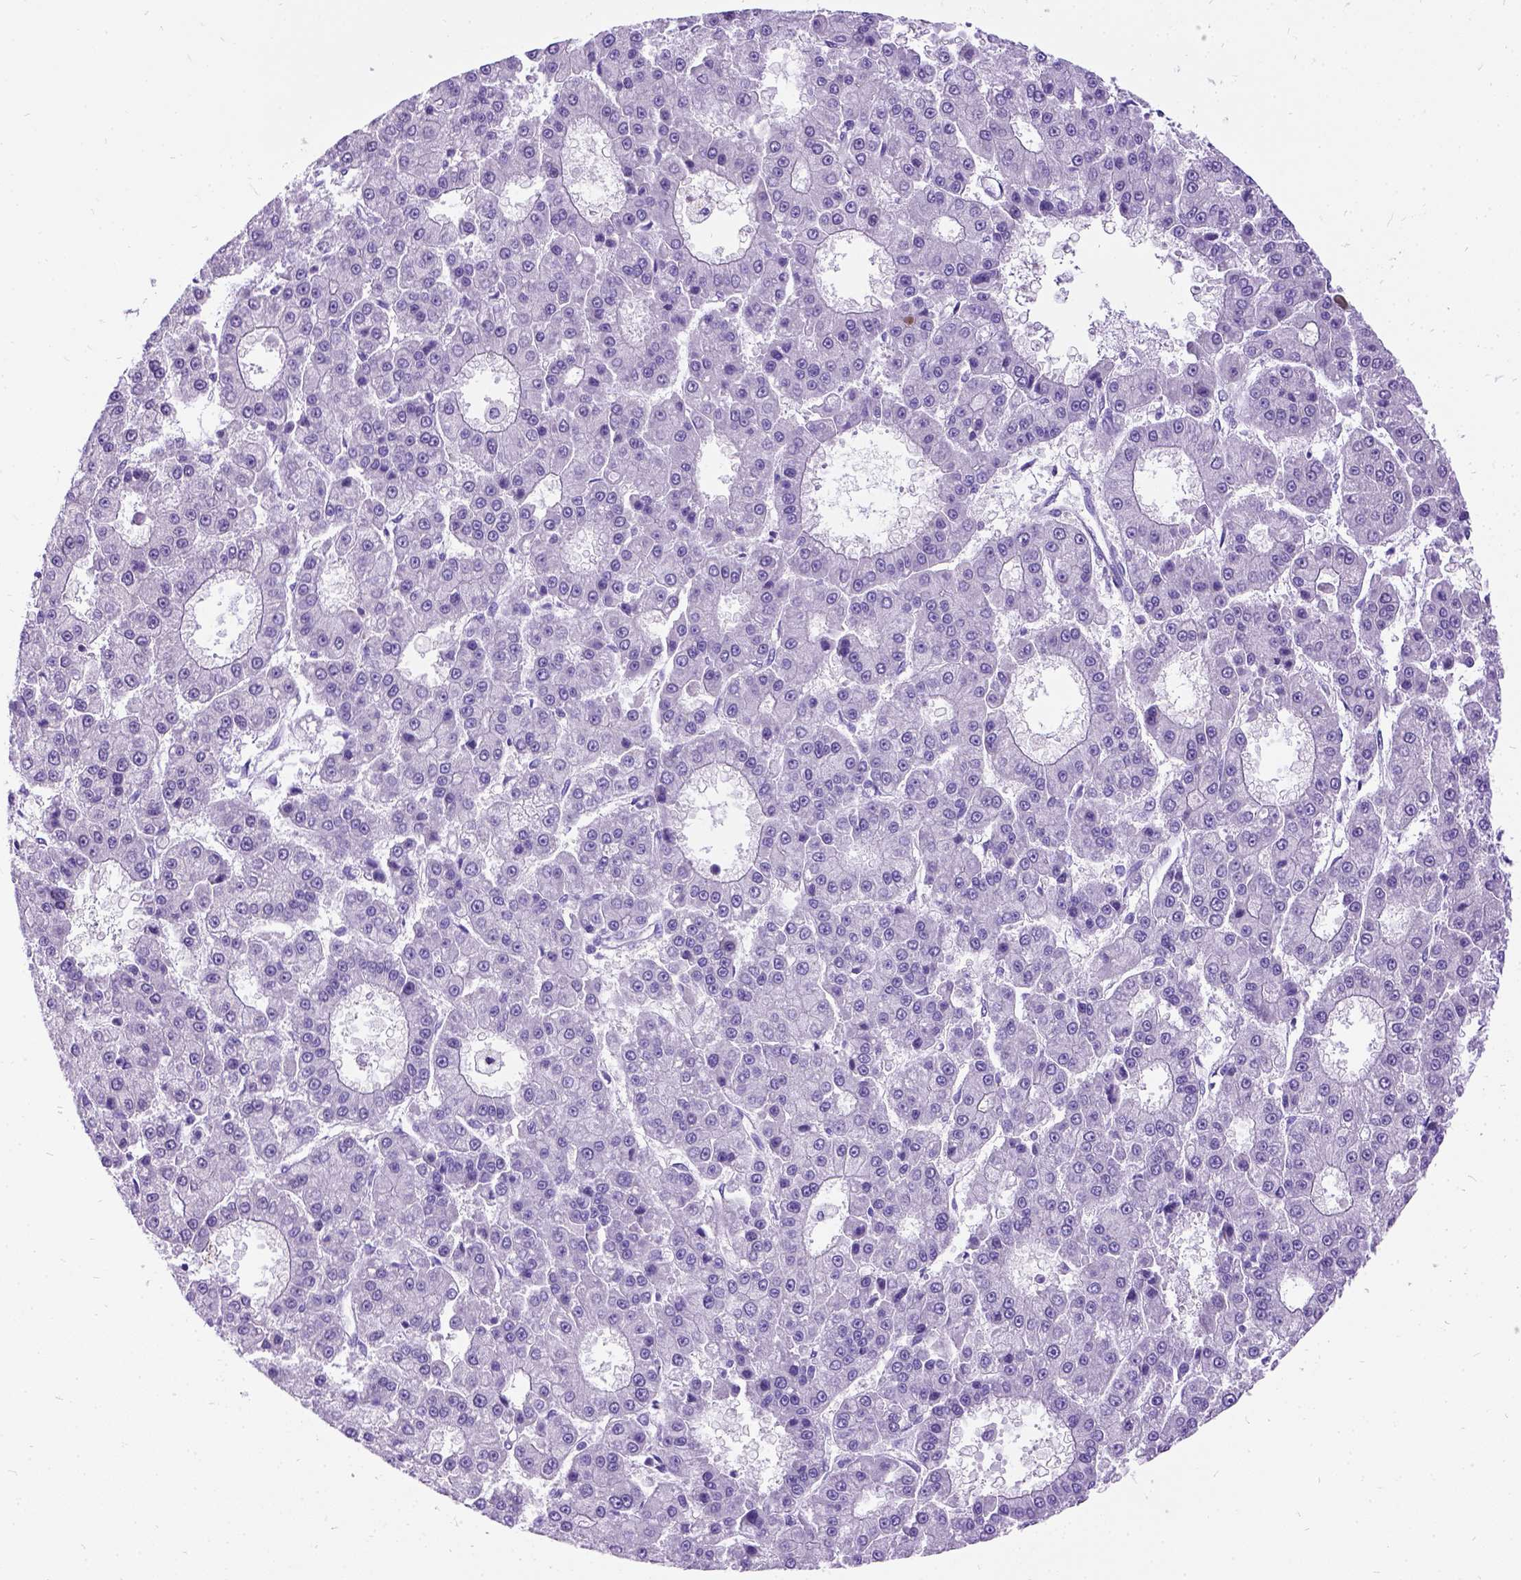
{"staining": {"intensity": "negative", "quantity": "none", "location": "none"}, "tissue": "liver cancer", "cell_type": "Tumor cells", "image_type": "cancer", "snomed": [{"axis": "morphology", "description": "Carcinoma, Hepatocellular, NOS"}, {"axis": "topography", "description": "Liver"}], "caption": "IHC micrograph of neoplastic tissue: liver cancer (hepatocellular carcinoma) stained with DAB reveals no significant protein expression in tumor cells. (Stains: DAB (3,3'-diaminobenzidine) immunohistochemistry (IHC) with hematoxylin counter stain, Microscopy: brightfield microscopy at high magnification).", "gene": "PRG2", "patient": {"sex": "male", "age": 70}}